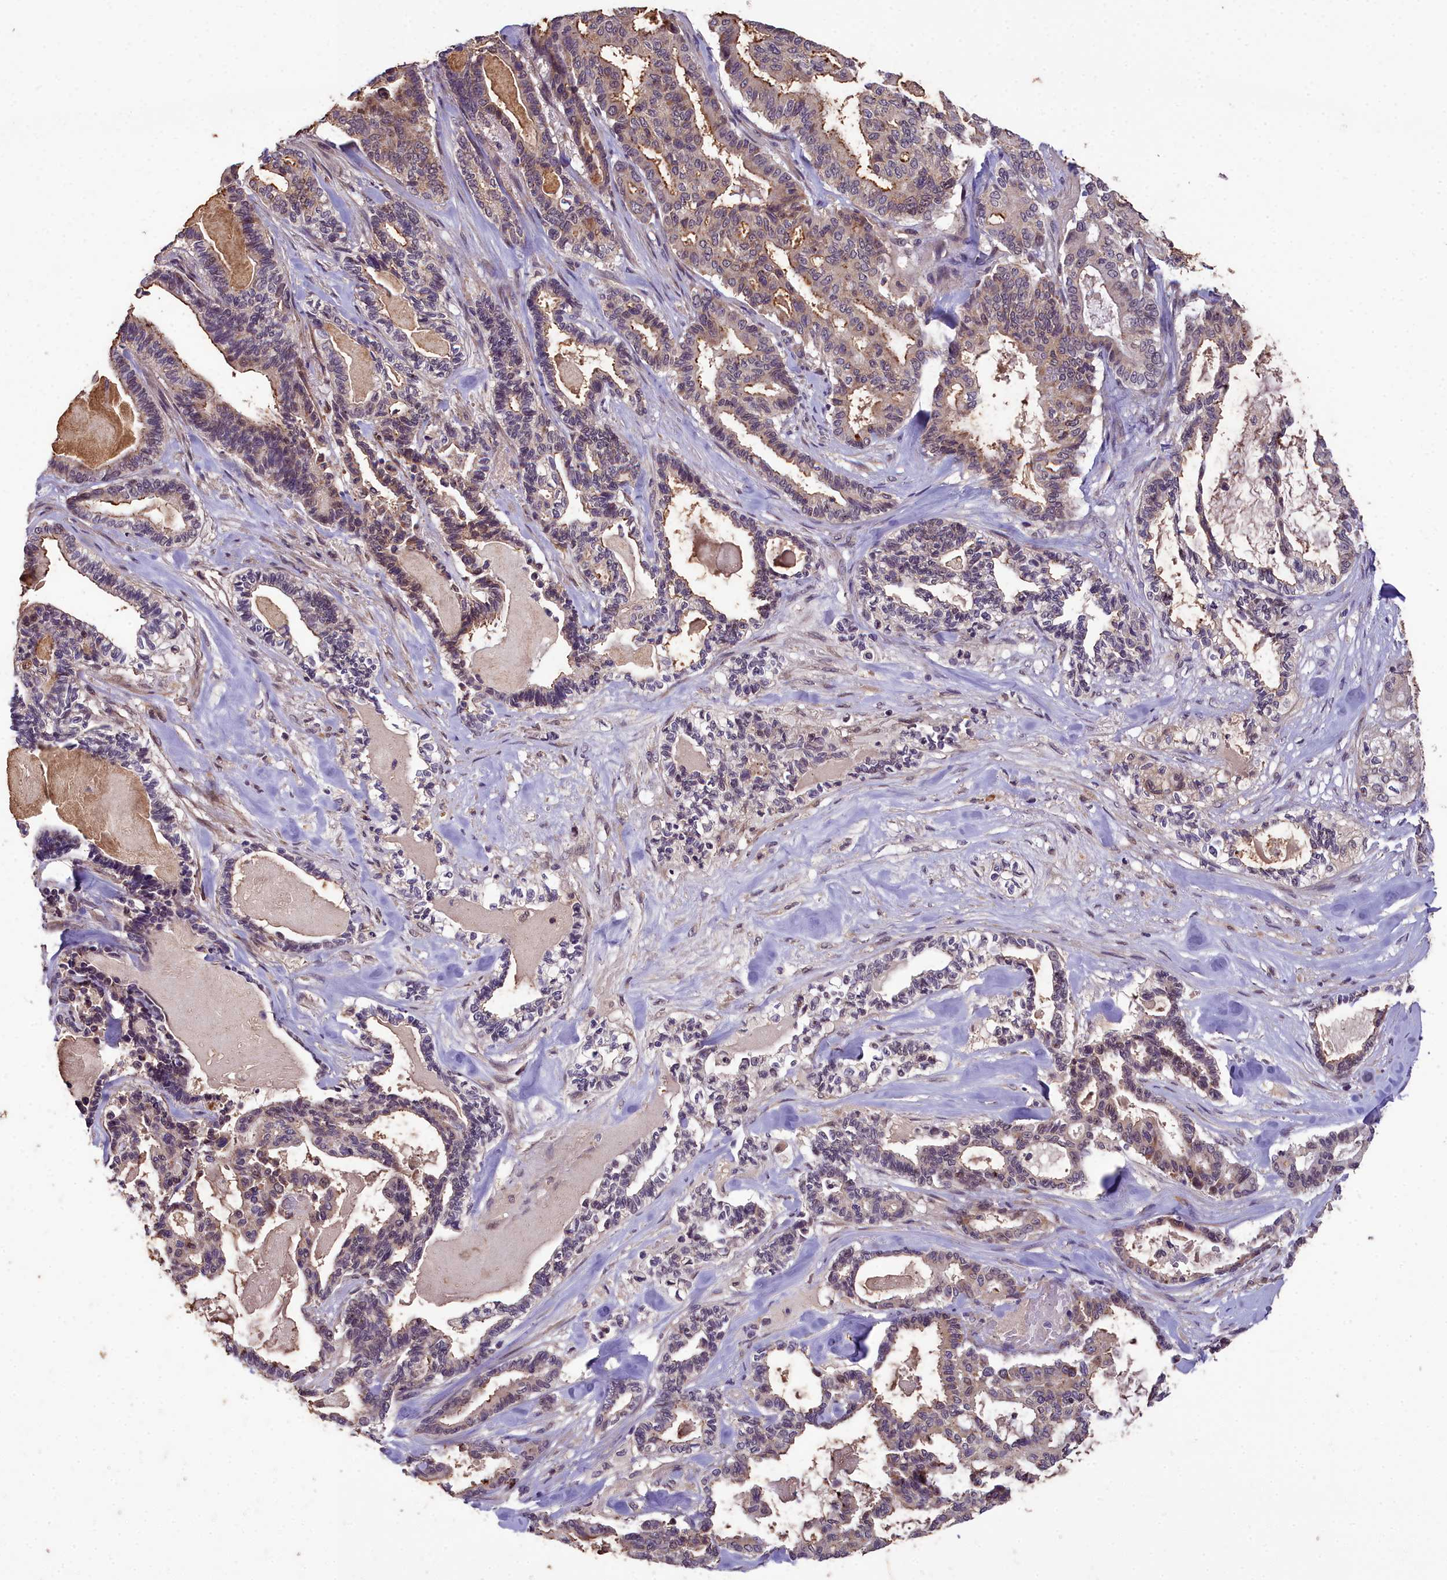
{"staining": {"intensity": "moderate", "quantity": "25%-75%", "location": "cytoplasmic/membranous"}, "tissue": "pancreatic cancer", "cell_type": "Tumor cells", "image_type": "cancer", "snomed": [{"axis": "morphology", "description": "Adenocarcinoma, NOS"}, {"axis": "topography", "description": "Pancreas"}], "caption": "High-power microscopy captured an immunohistochemistry (IHC) photomicrograph of adenocarcinoma (pancreatic), revealing moderate cytoplasmic/membranous expression in approximately 25%-75% of tumor cells.", "gene": "ZNF333", "patient": {"sex": "male", "age": 63}}